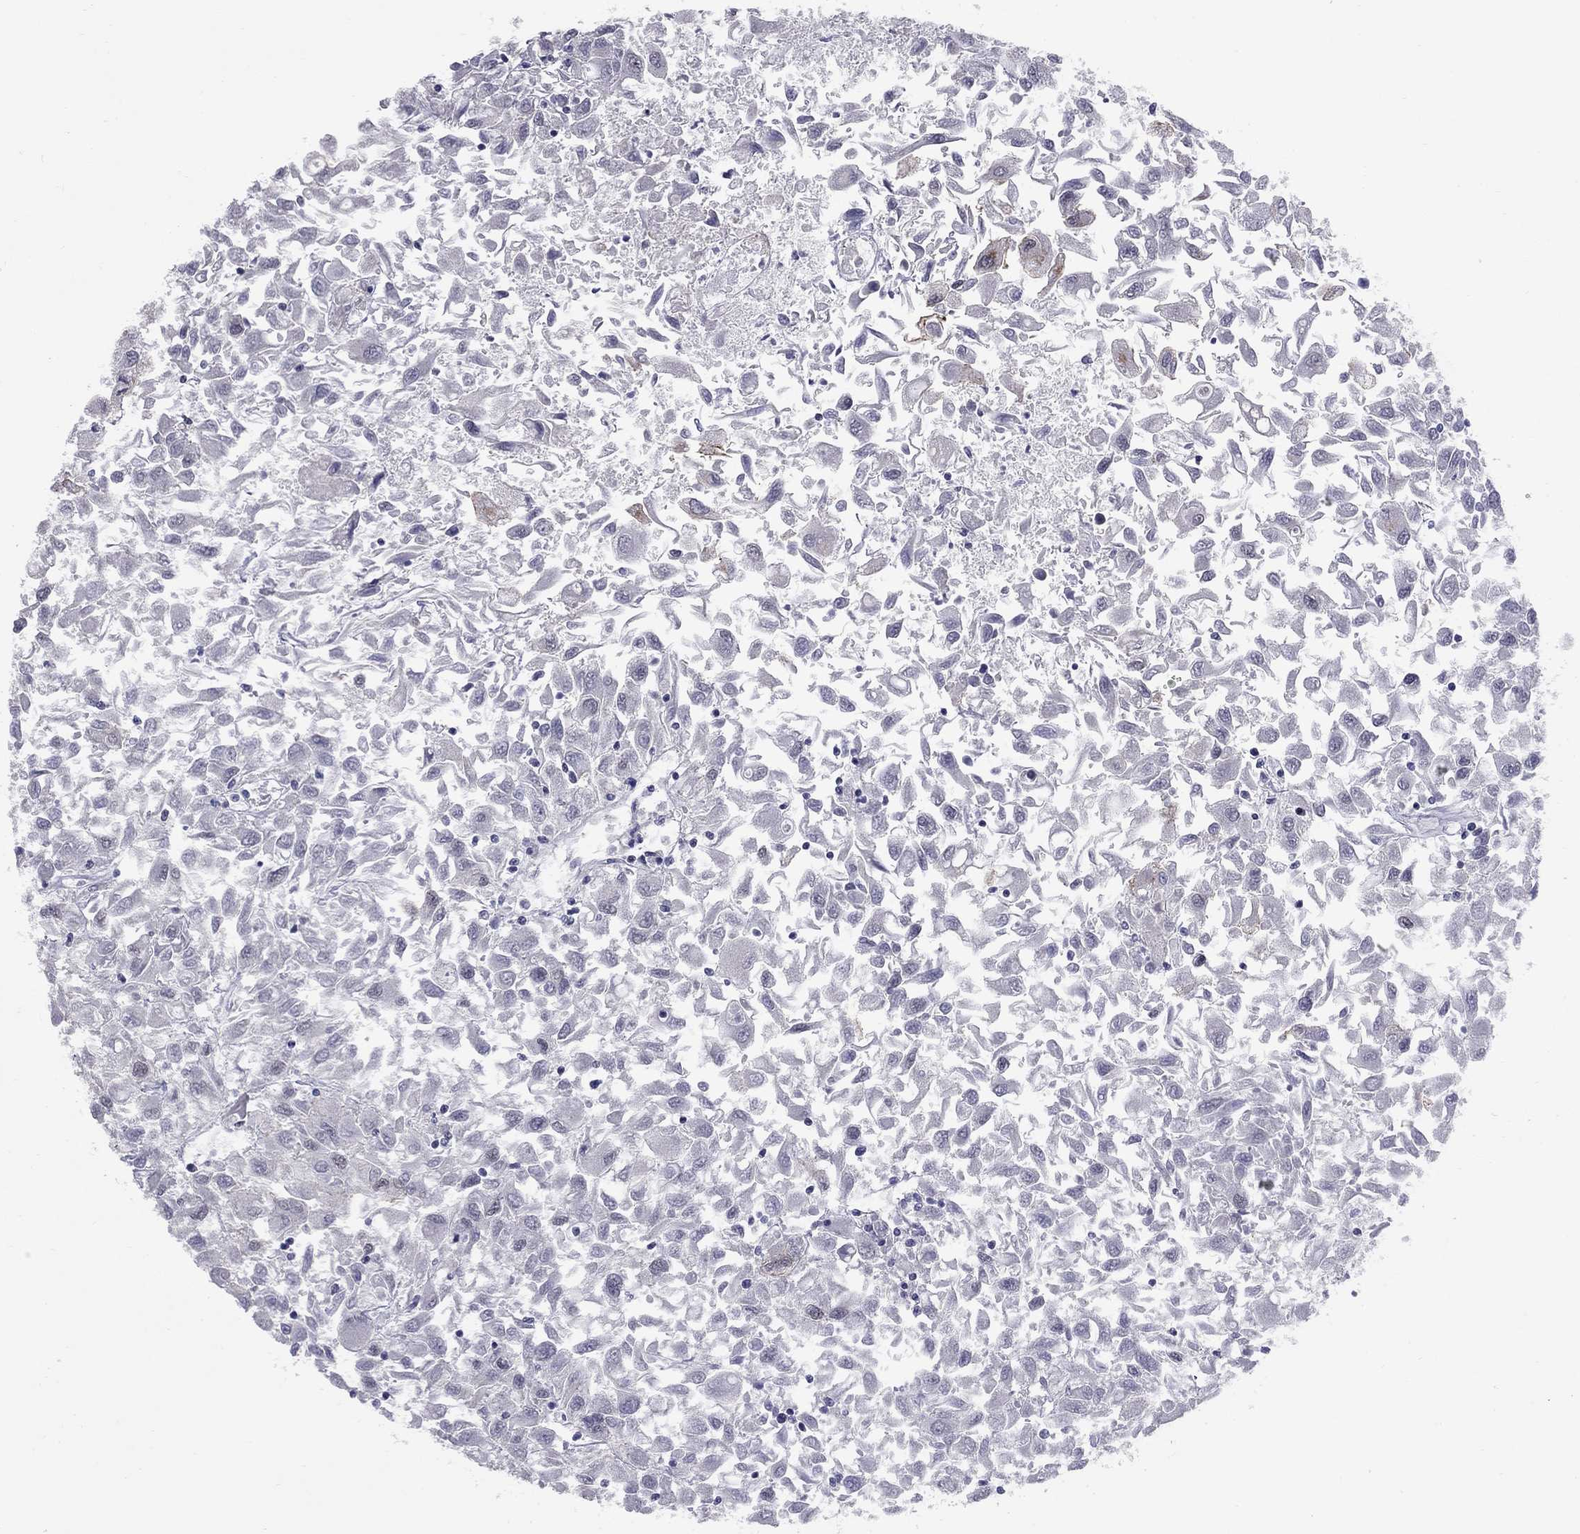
{"staining": {"intensity": "negative", "quantity": "none", "location": "none"}, "tissue": "renal cancer", "cell_type": "Tumor cells", "image_type": "cancer", "snomed": [{"axis": "morphology", "description": "Adenocarcinoma, NOS"}, {"axis": "topography", "description": "Kidney"}], "caption": "High magnification brightfield microscopy of adenocarcinoma (renal) stained with DAB (3,3'-diaminobenzidine) (brown) and counterstained with hematoxylin (blue): tumor cells show no significant expression. (Stains: DAB (3,3'-diaminobenzidine) immunohistochemistry (IHC) with hematoxylin counter stain, Microscopy: brightfield microscopy at high magnification).", "gene": "TAF9", "patient": {"sex": "female", "age": 76}}